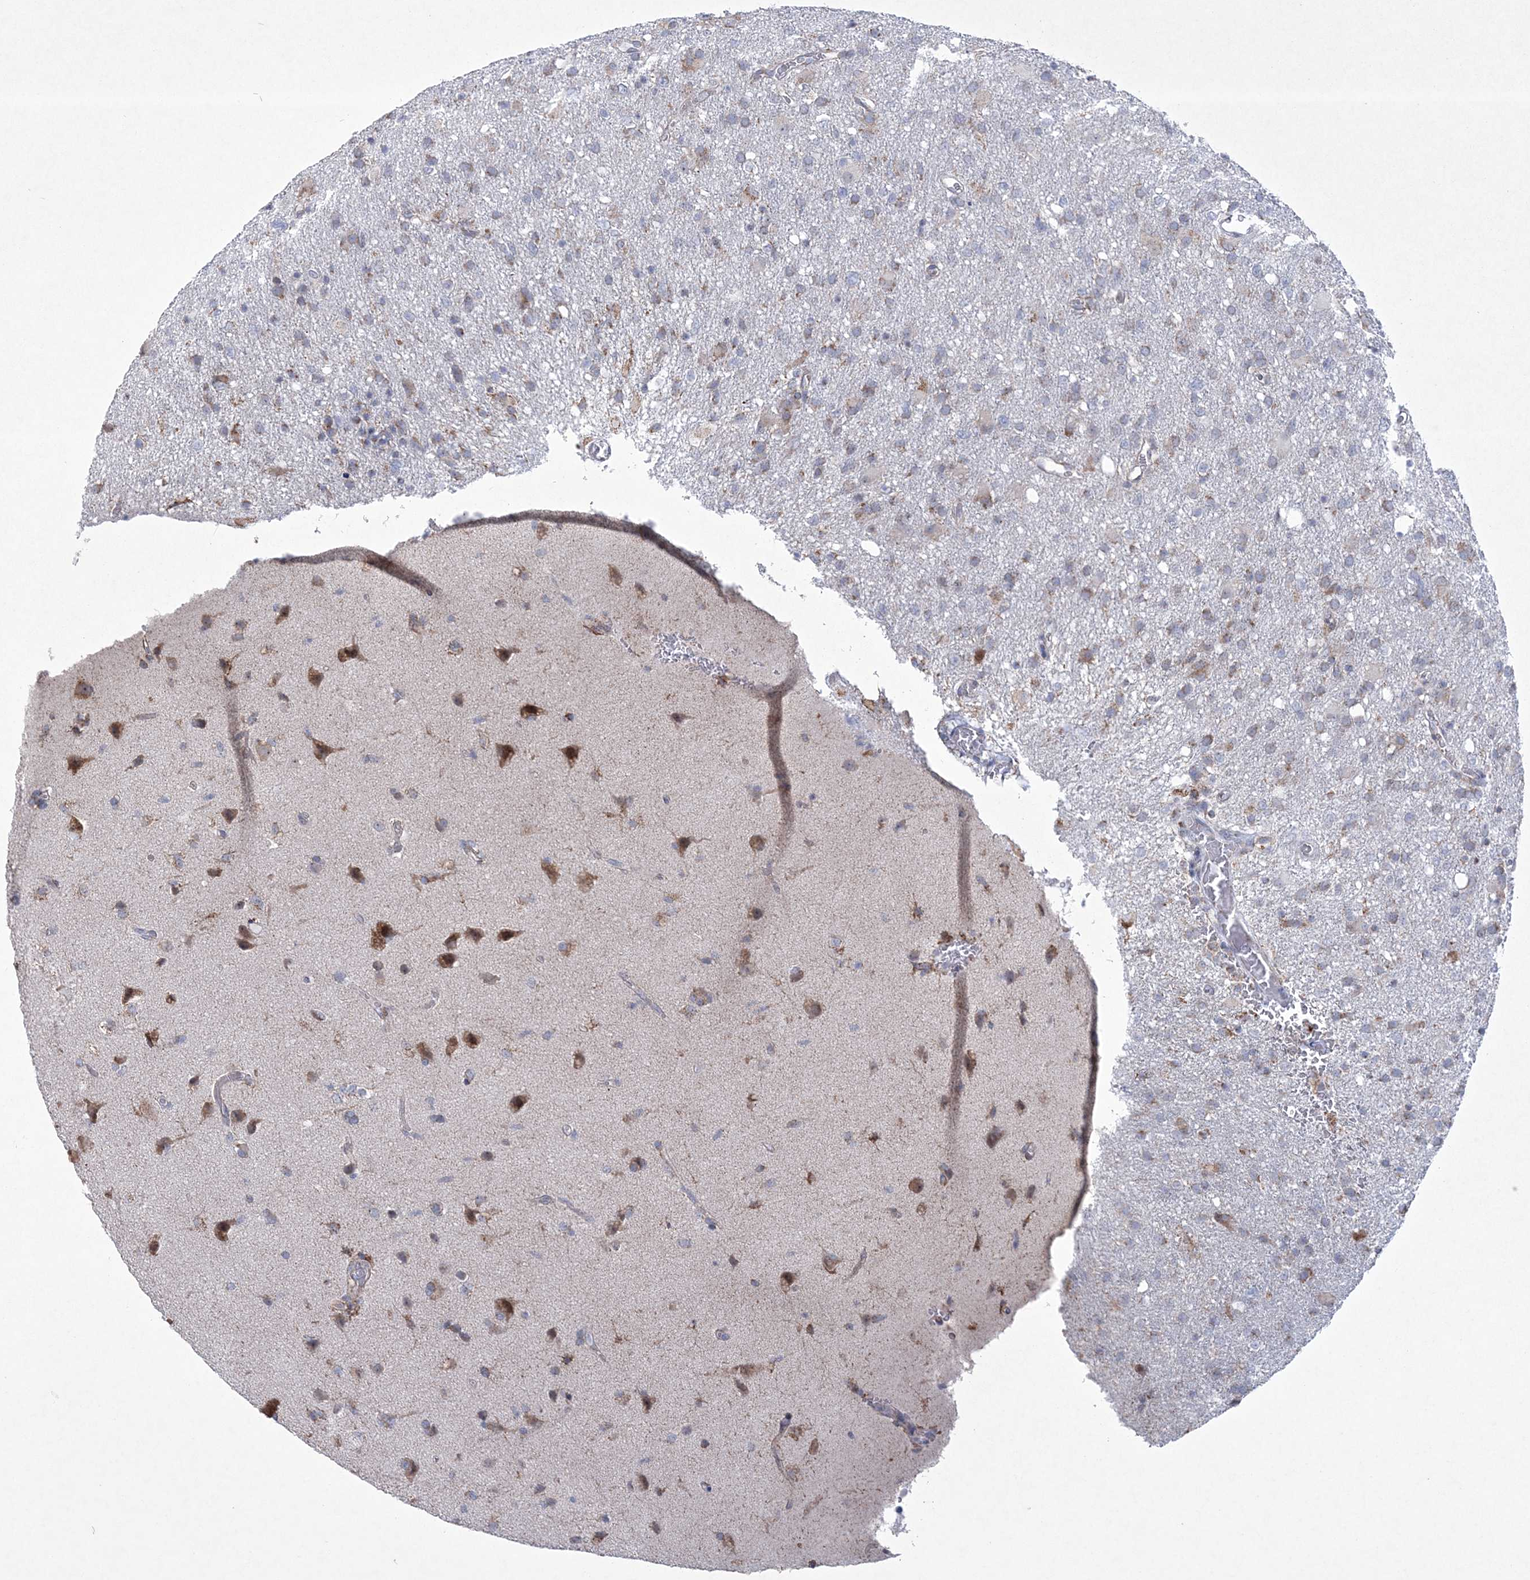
{"staining": {"intensity": "moderate", "quantity": "<25%", "location": "cytoplasmic/membranous"}, "tissue": "glioma", "cell_type": "Tumor cells", "image_type": "cancer", "snomed": [{"axis": "morphology", "description": "Glioma, malignant, High grade"}, {"axis": "topography", "description": "Brain"}], "caption": "Malignant glioma (high-grade) stained with IHC exhibits moderate cytoplasmic/membranous expression in approximately <25% of tumor cells.", "gene": "CES4A", "patient": {"sex": "female", "age": 57}}